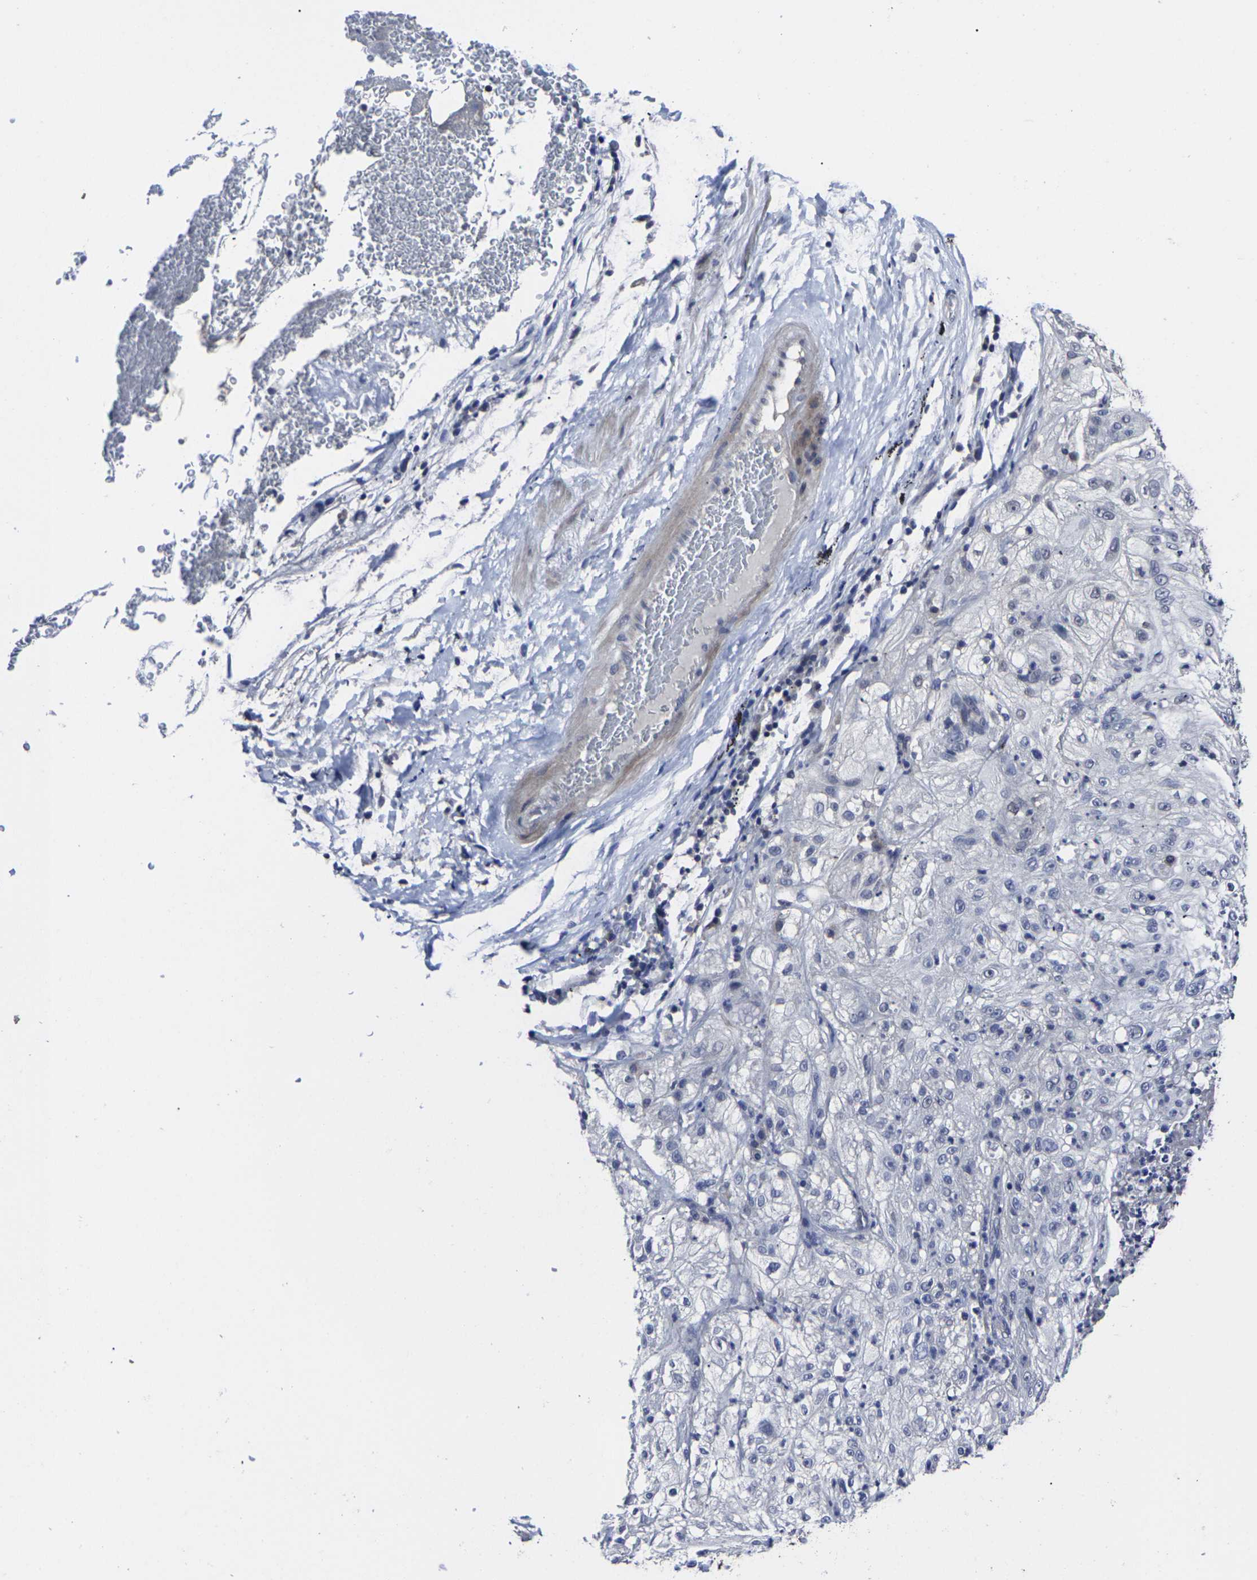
{"staining": {"intensity": "negative", "quantity": "none", "location": "none"}, "tissue": "lung cancer", "cell_type": "Tumor cells", "image_type": "cancer", "snomed": [{"axis": "morphology", "description": "Inflammation, NOS"}, {"axis": "morphology", "description": "Squamous cell carcinoma, NOS"}, {"axis": "topography", "description": "Lymph node"}, {"axis": "topography", "description": "Soft tissue"}, {"axis": "topography", "description": "Lung"}], "caption": "Tumor cells are negative for protein expression in human lung cancer (squamous cell carcinoma).", "gene": "MSANTD4", "patient": {"sex": "male", "age": 66}}